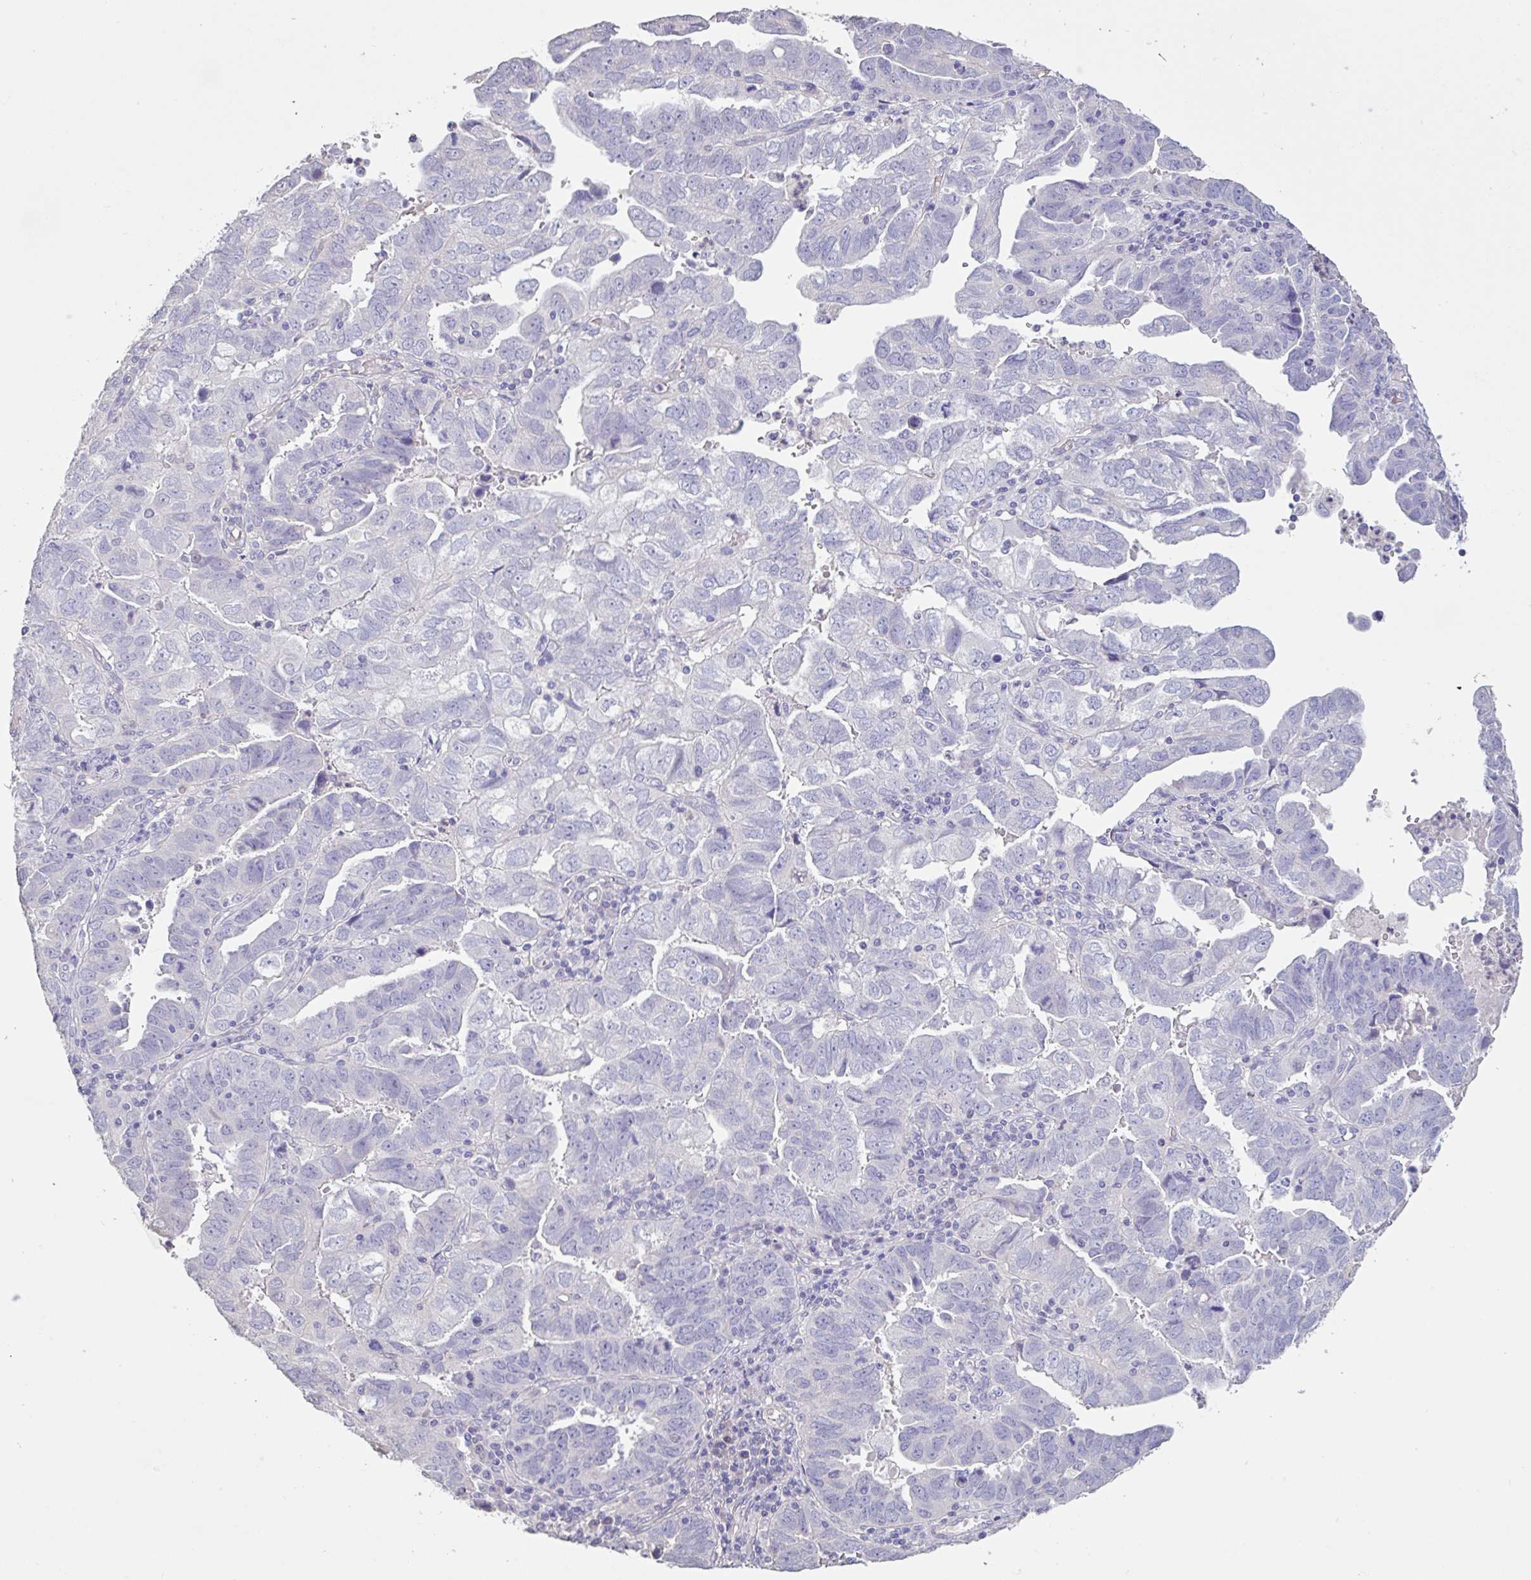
{"staining": {"intensity": "negative", "quantity": "none", "location": "none"}, "tissue": "endometrial cancer", "cell_type": "Tumor cells", "image_type": "cancer", "snomed": [{"axis": "morphology", "description": "Adenocarcinoma, NOS"}, {"axis": "topography", "description": "Uterus"}], "caption": "An image of human endometrial cancer is negative for staining in tumor cells.", "gene": "PYGM", "patient": {"sex": "female", "age": 62}}